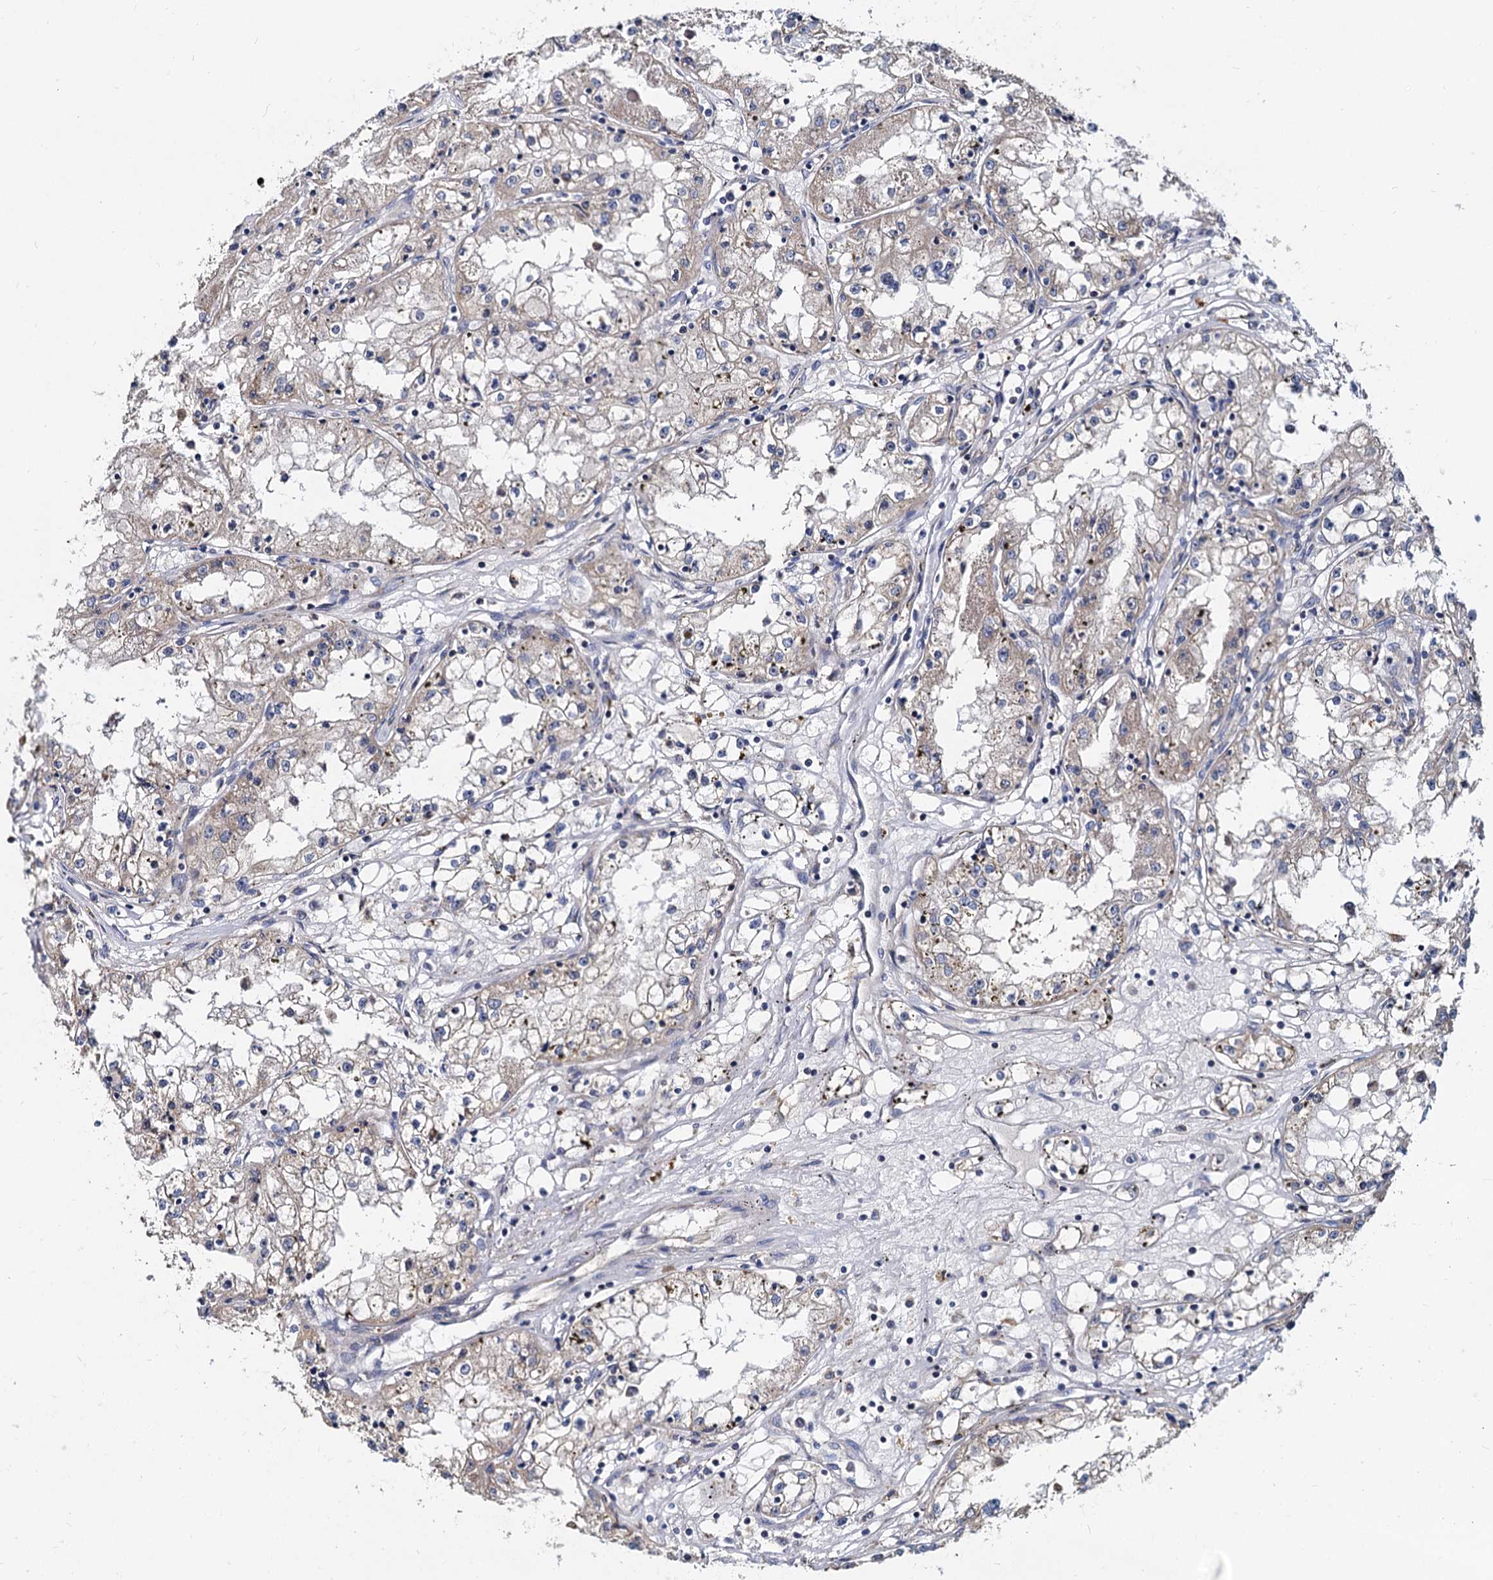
{"staining": {"intensity": "weak", "quantity": "<25%", "location": "cytoplasmic/membranous"}, "tissue": "renal cancer", "cell_type": "Tumor cells", "image_type": "cancer", "snomed": [{"axis": "morphology", "description": "Adenocarcinoma, NOS"}, {"axis": "topography", "description": "Kidney"}], "caption": "The image displays no staining of tumor cells in renal adenocarcinoma.", "gene": "WWC3", "patient": {"sex": "male", "age": 56}}